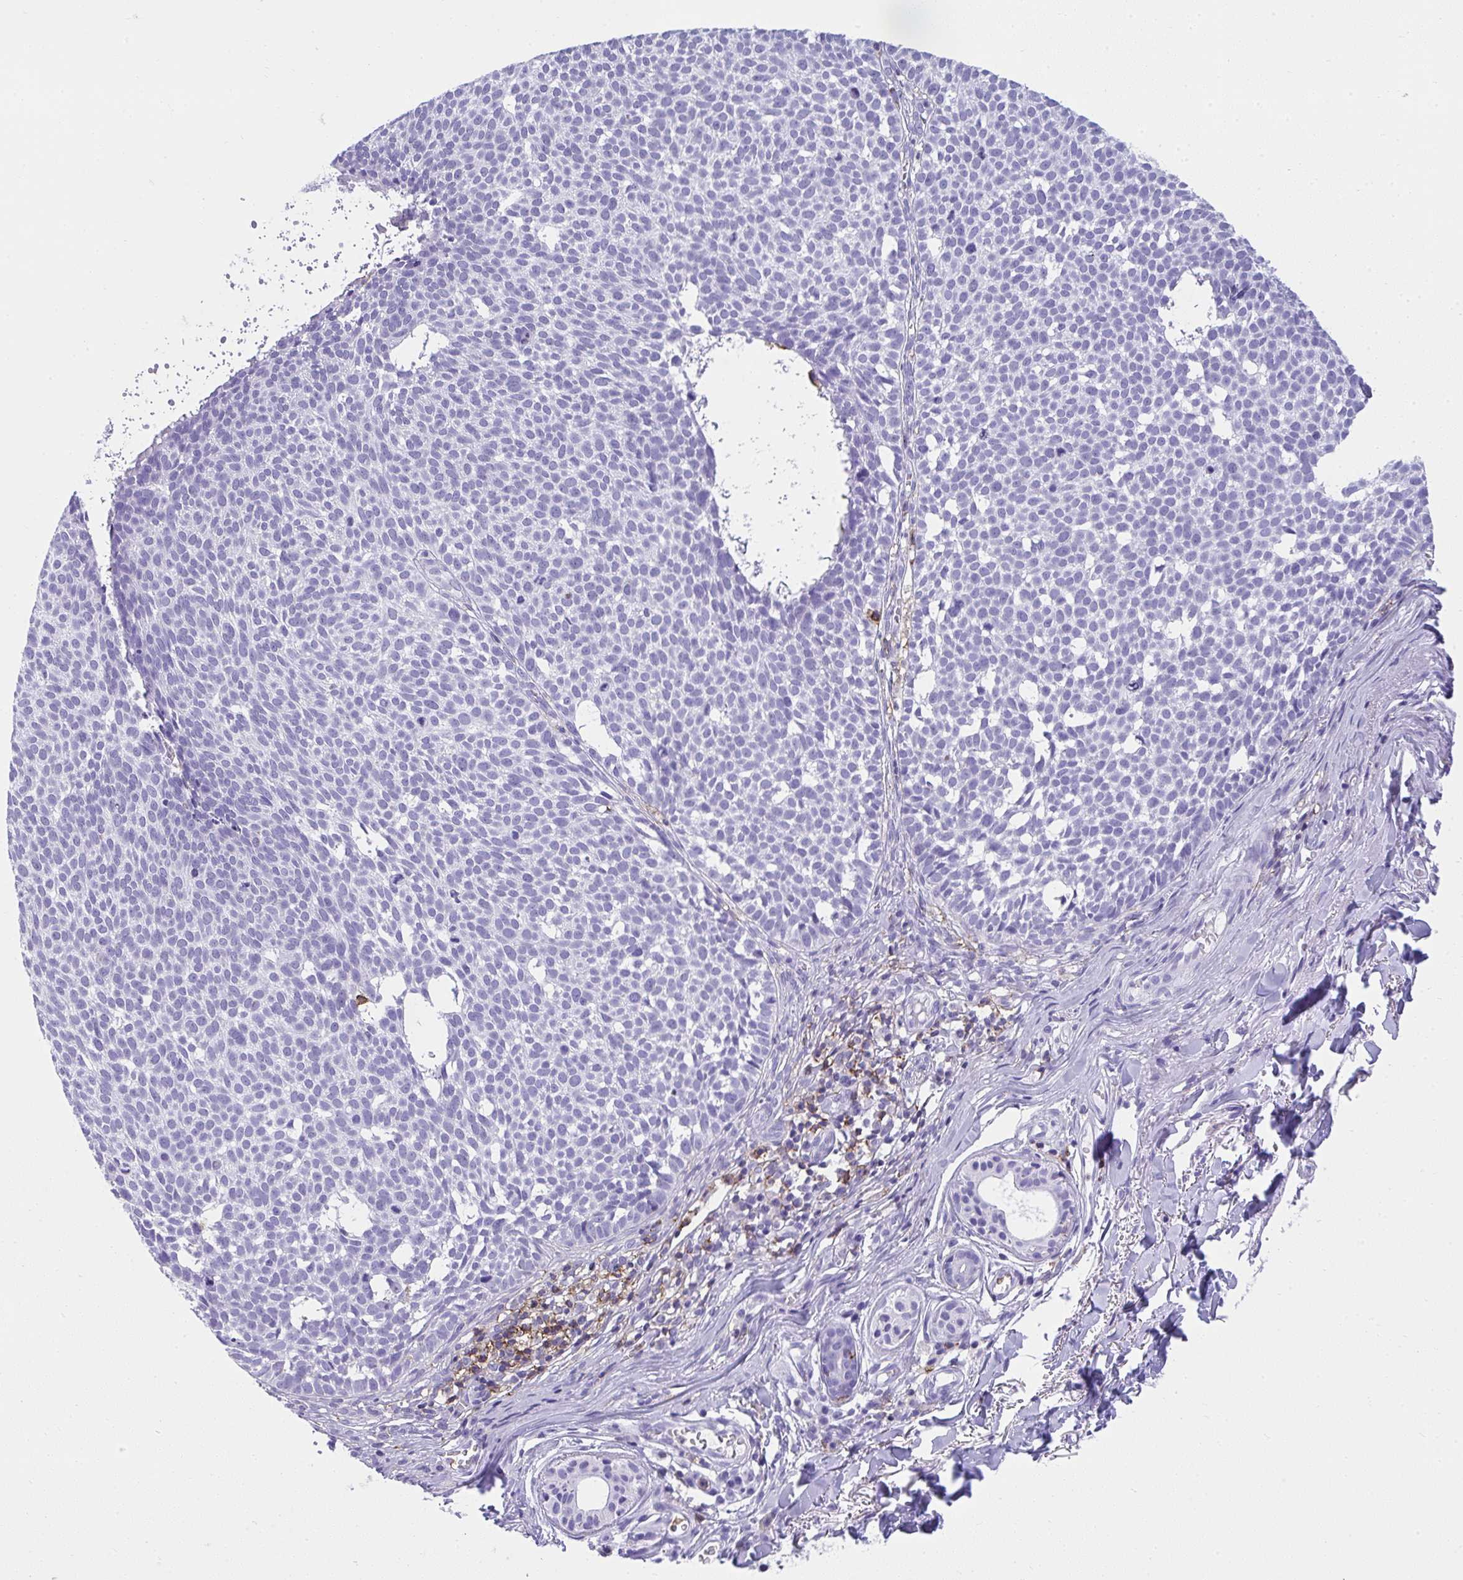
{"staining": {"intensity": "negative", "quantity": "none", "location": "none"}, "tissue": "skin cancer", "cell_type": "Tumor cells", "image_type": "cancer", "snomed": [{"axis": "morphology", "description": "Basal cell carcinoma"}, {"axis": "topography", "description": "Skin"}], "caption": "Protein analysis of skin cancer exhibits no significant expression in tumor cells.", "gene": "SPN", "patient": {"sex": "male", "age": 63}}